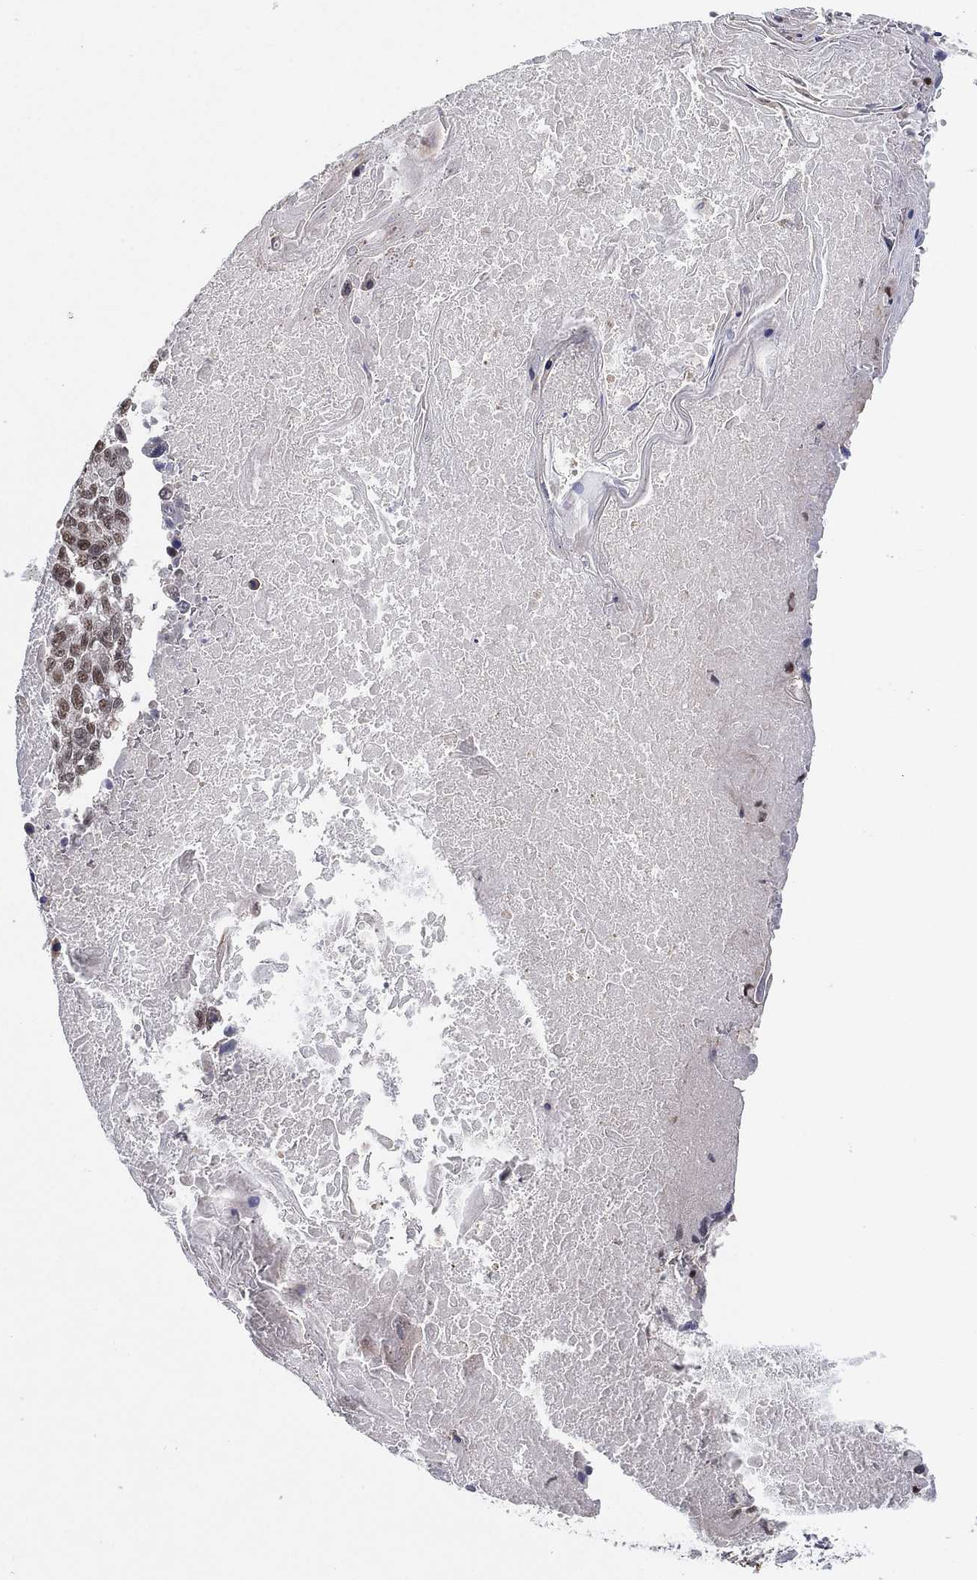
{"staining": {"intensity": "strong", "quantity": "<25%", "location": "nuclear"}, "tissue": "lung cancer", "cell_type": "Tumor cells", "image_type": "cancer", "snomed": [{"axis": "morphology", "description": "Squamous cell carcinoma, NOS"}, {"axis": "topography", "description": "Lung"}], "caption": "Protein staining of lung squamous cell carcinoma tissue exhibits strong nuclear positivity in approximately <25% of tumor cells.", "gene": "DGCR8", "patient": {"sex": "male", "age": 73}}